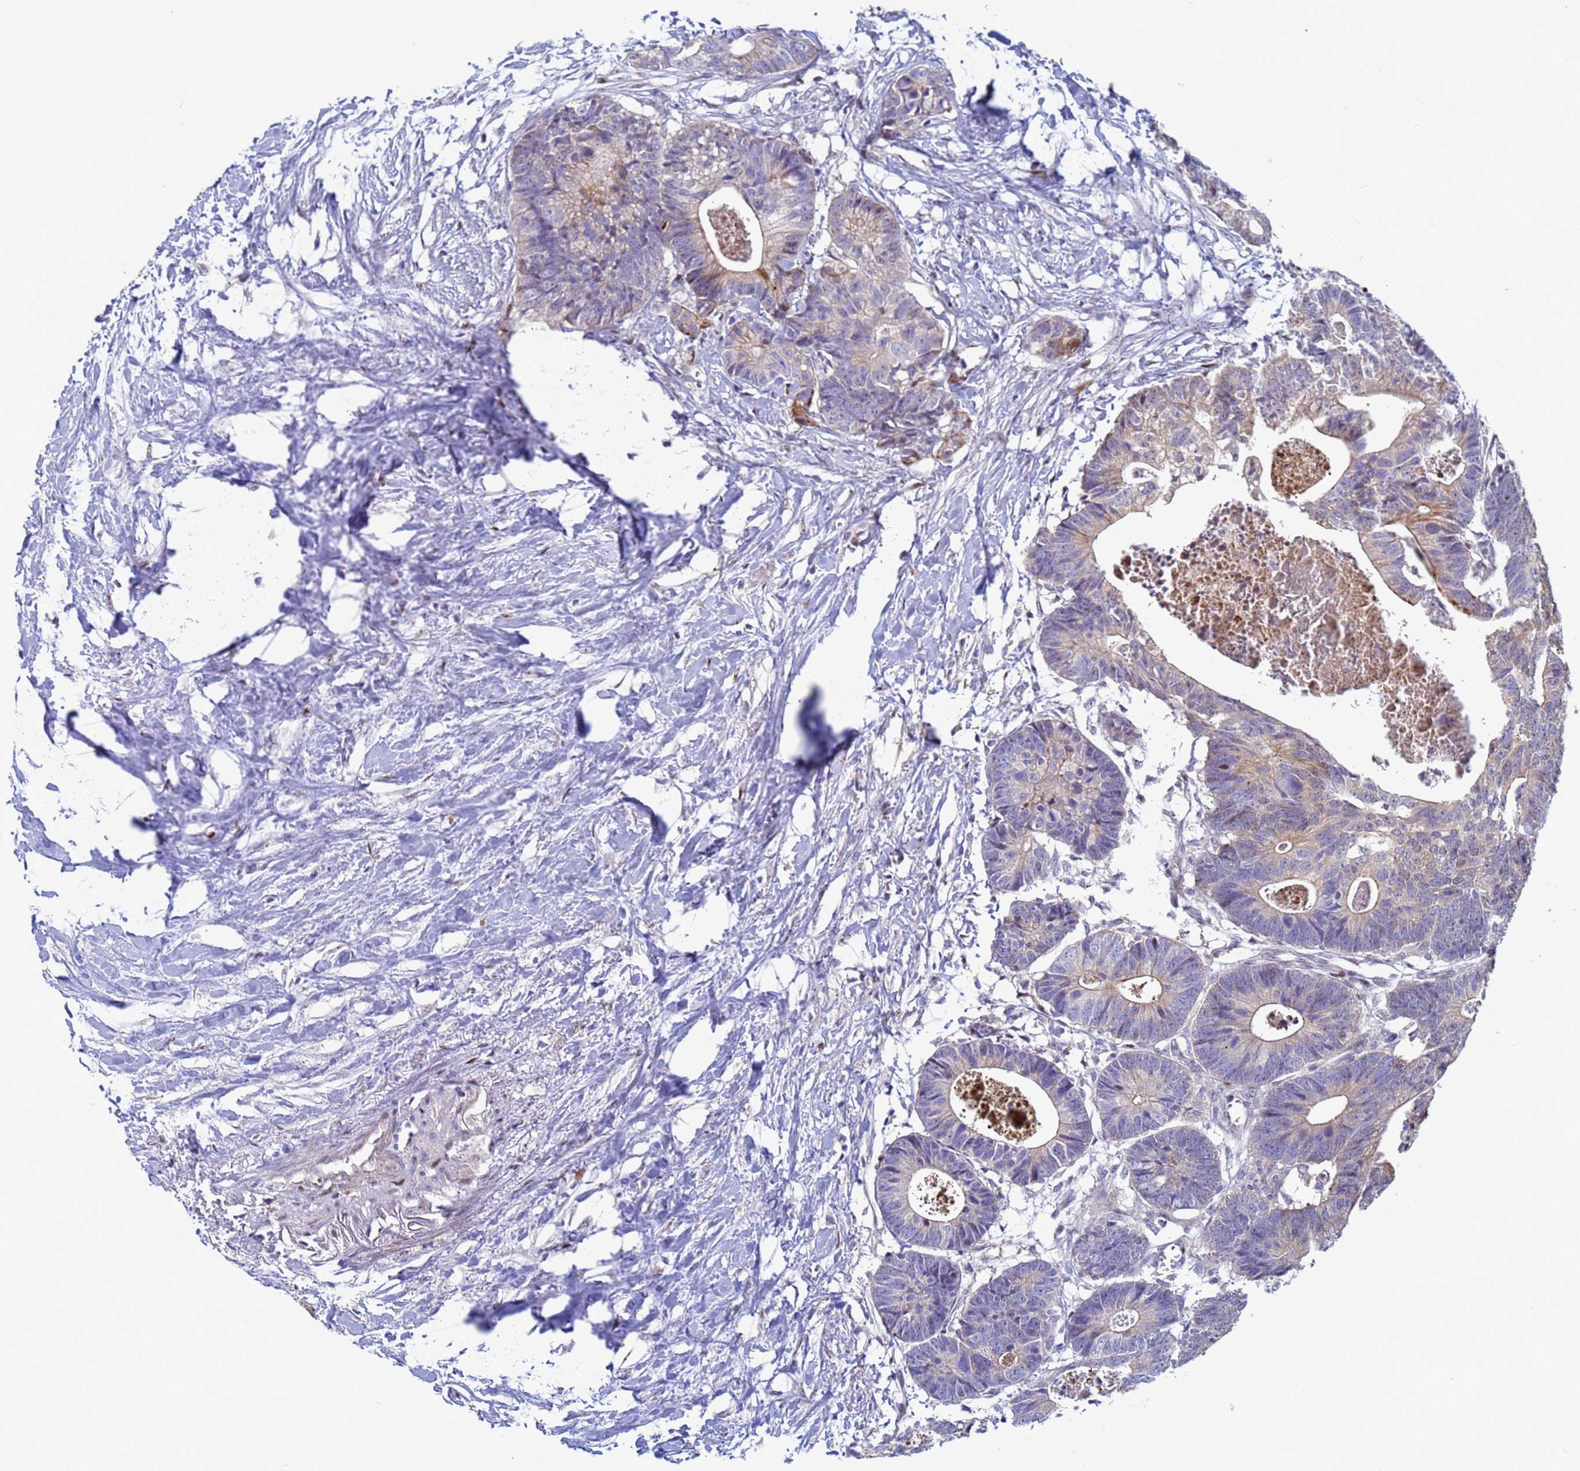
{"staining": {"intensity": "weak", "quantity": "25%-75%", "location": "cytoplasmic/membranous"}, "tissue": "colorectal cancer", "cell_type": "Tumor cells", "image_type": "cancer", "snomed": [{"axis": "morphology", "description": "Adenocarcinoma, NOS"}, {"axis": "topography", "description": "Colon"}], "caption": "There is low levels of weak cytoplasmic/membranous expression in tumor cells of colorectal cancer (adenocarcinoma), as demonstrated by immunohistochemical staining (brown color).", "gene": "PPP6R1", "patient": {"sex": "female", "age": 57}}